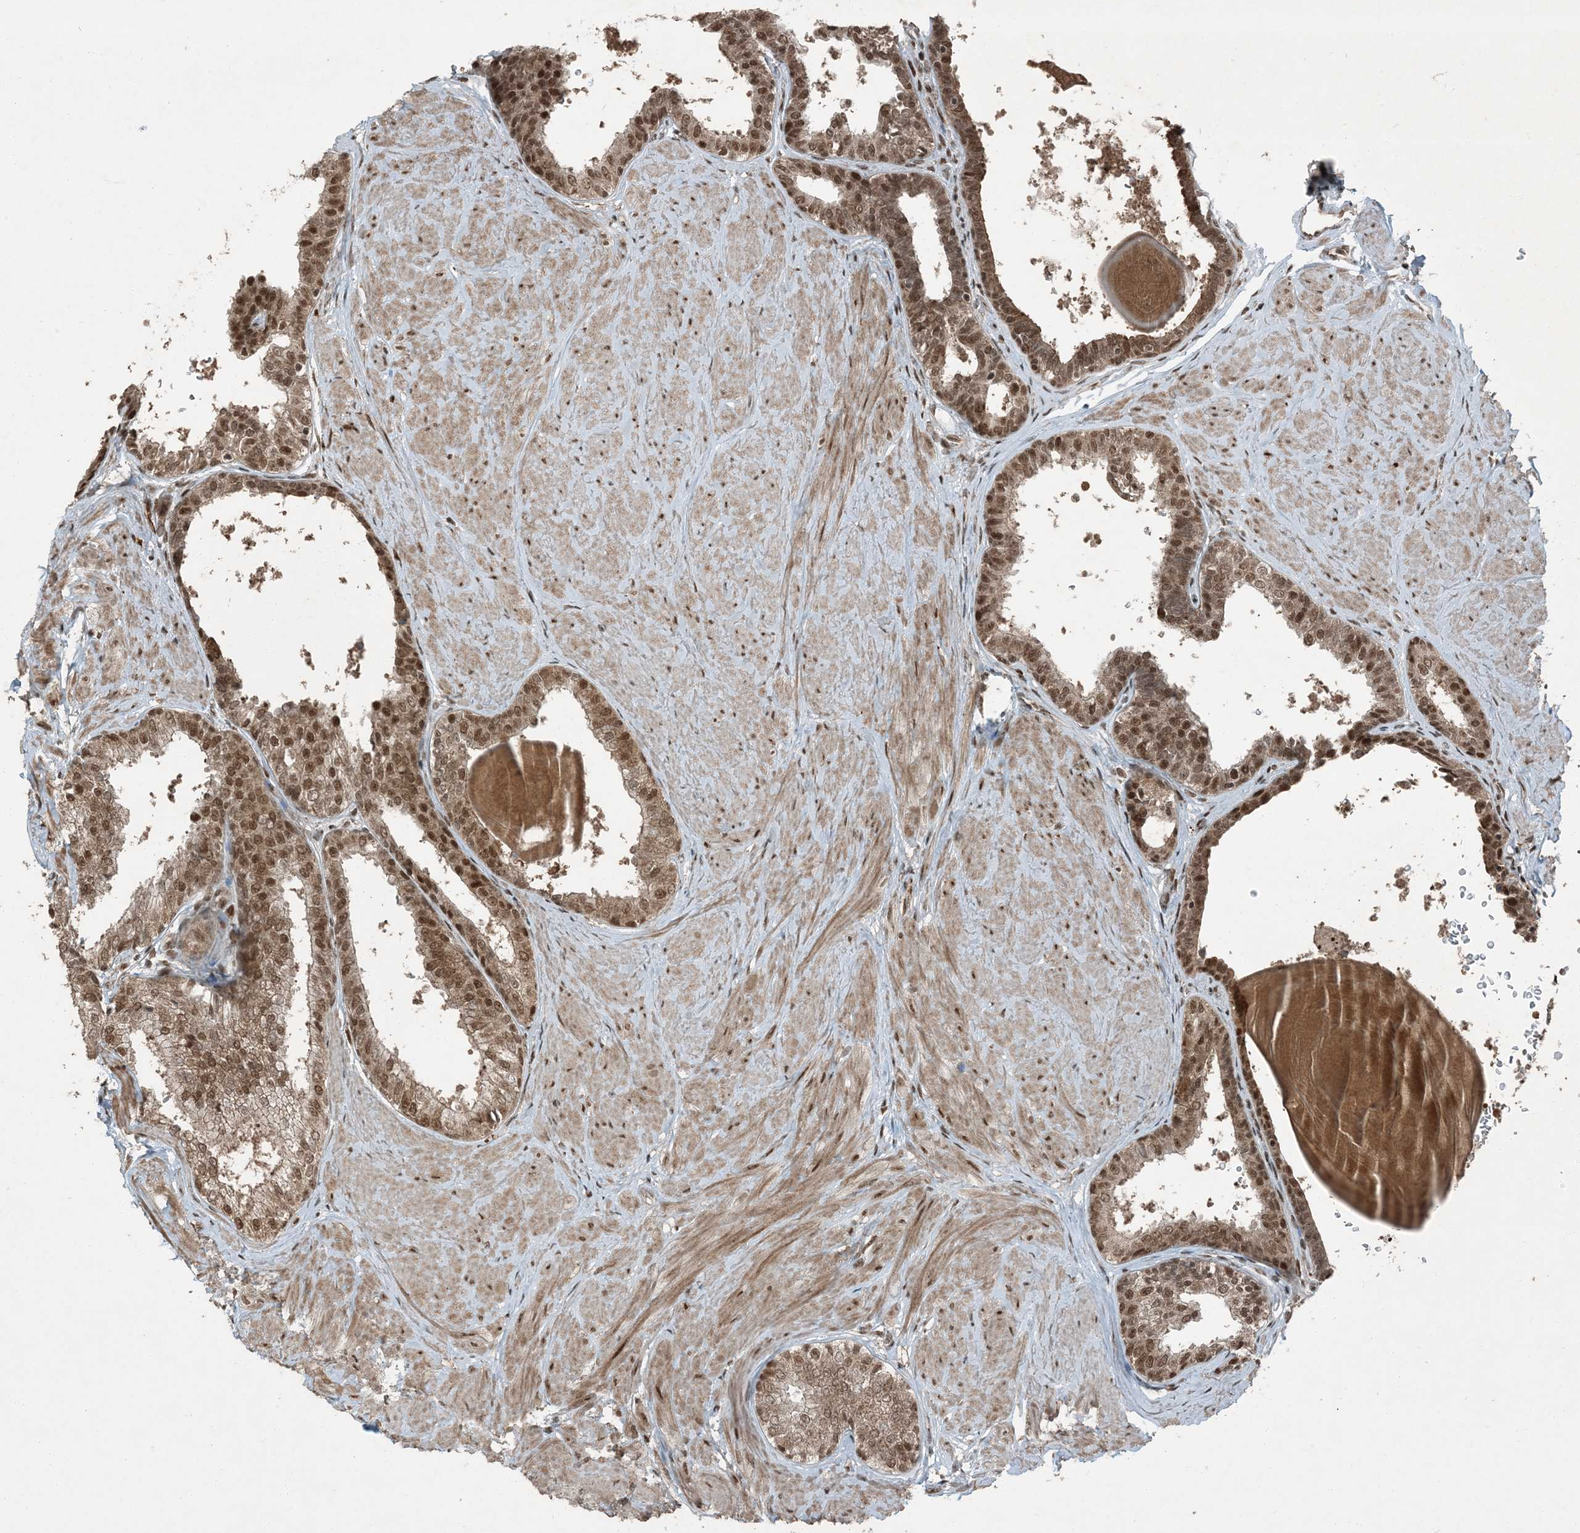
{"staining": {"intensity": "moderate", "quantity": ">75%", "location": "cytoplasmic/membranous,nuclear"}, "tissue": "prostate", "cell_type": "Glandular cells", "image_type": "normal", "snomed": [{"axis": "morphology", "description": "Normal tissue, NOS"}, {"axis": "topography", "description": "Prostate"}], "caption": "Immunohistochemical staining of benign prostate exhibits moderate cytoplasmic/membranous,nuclear protein positivity in about >75% of glandular cells.", "gene": "TRAPPC12", "patient": {"sex": "male", "age": 48}}